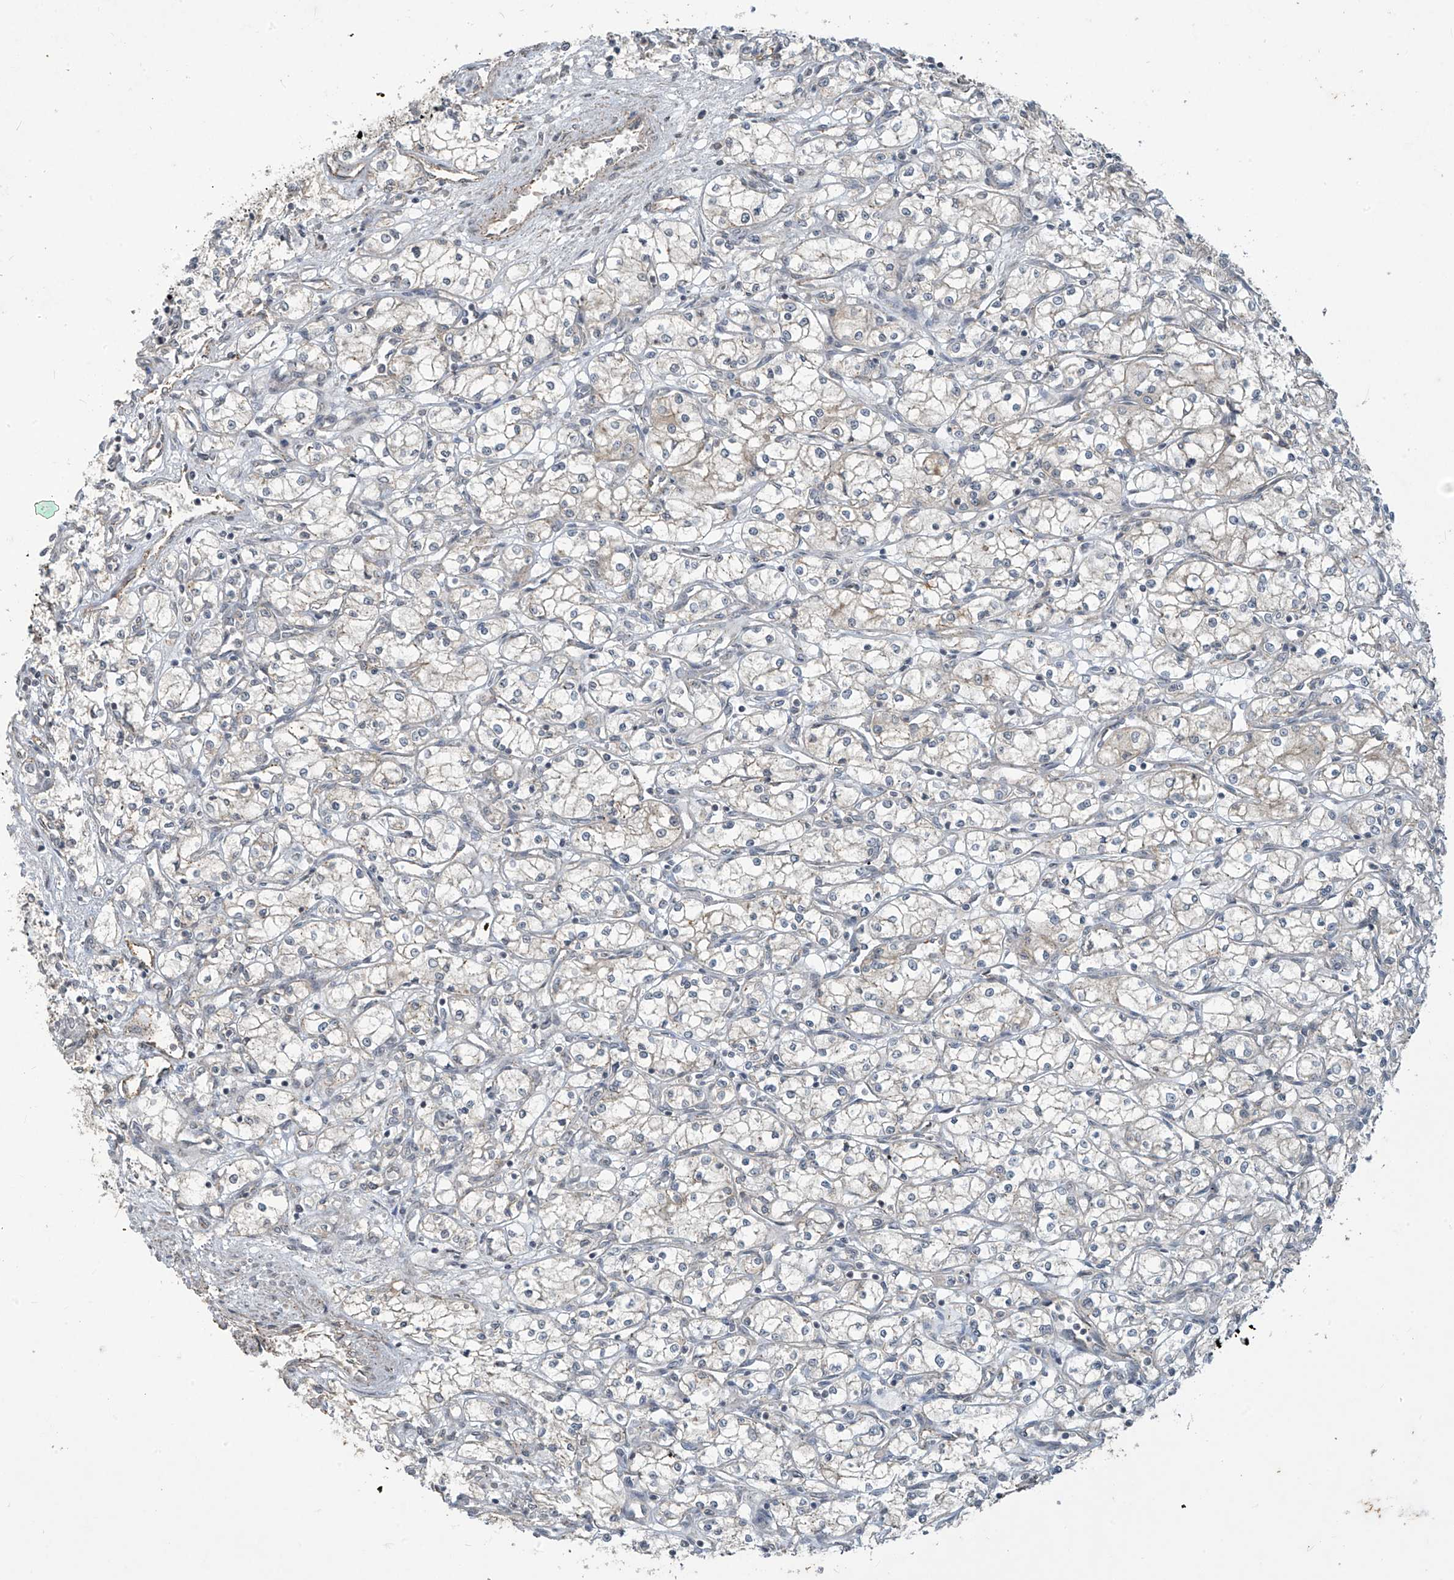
{"staining": {"intensity": "weak", "quantity": "<25%", "location": "cytoplasmic/membranous"}, "tissue": "renal cancer", "cell_type": "Tumor cells", "image_type": "cancer", "snomed": [{"axis": "morphology", "description": "Adenocarcinoma, NOS"}, {"axis": "topography", "description": "Kidney"}], "caption": "Immunohistochemistry (IHC) photomicrograph of renal adenocarcinoma stained for a protein (brown), which exhibits no expression in tumor cells.", "gene": "DGKQ", "patient": {"sex": "male", "age": 59}}